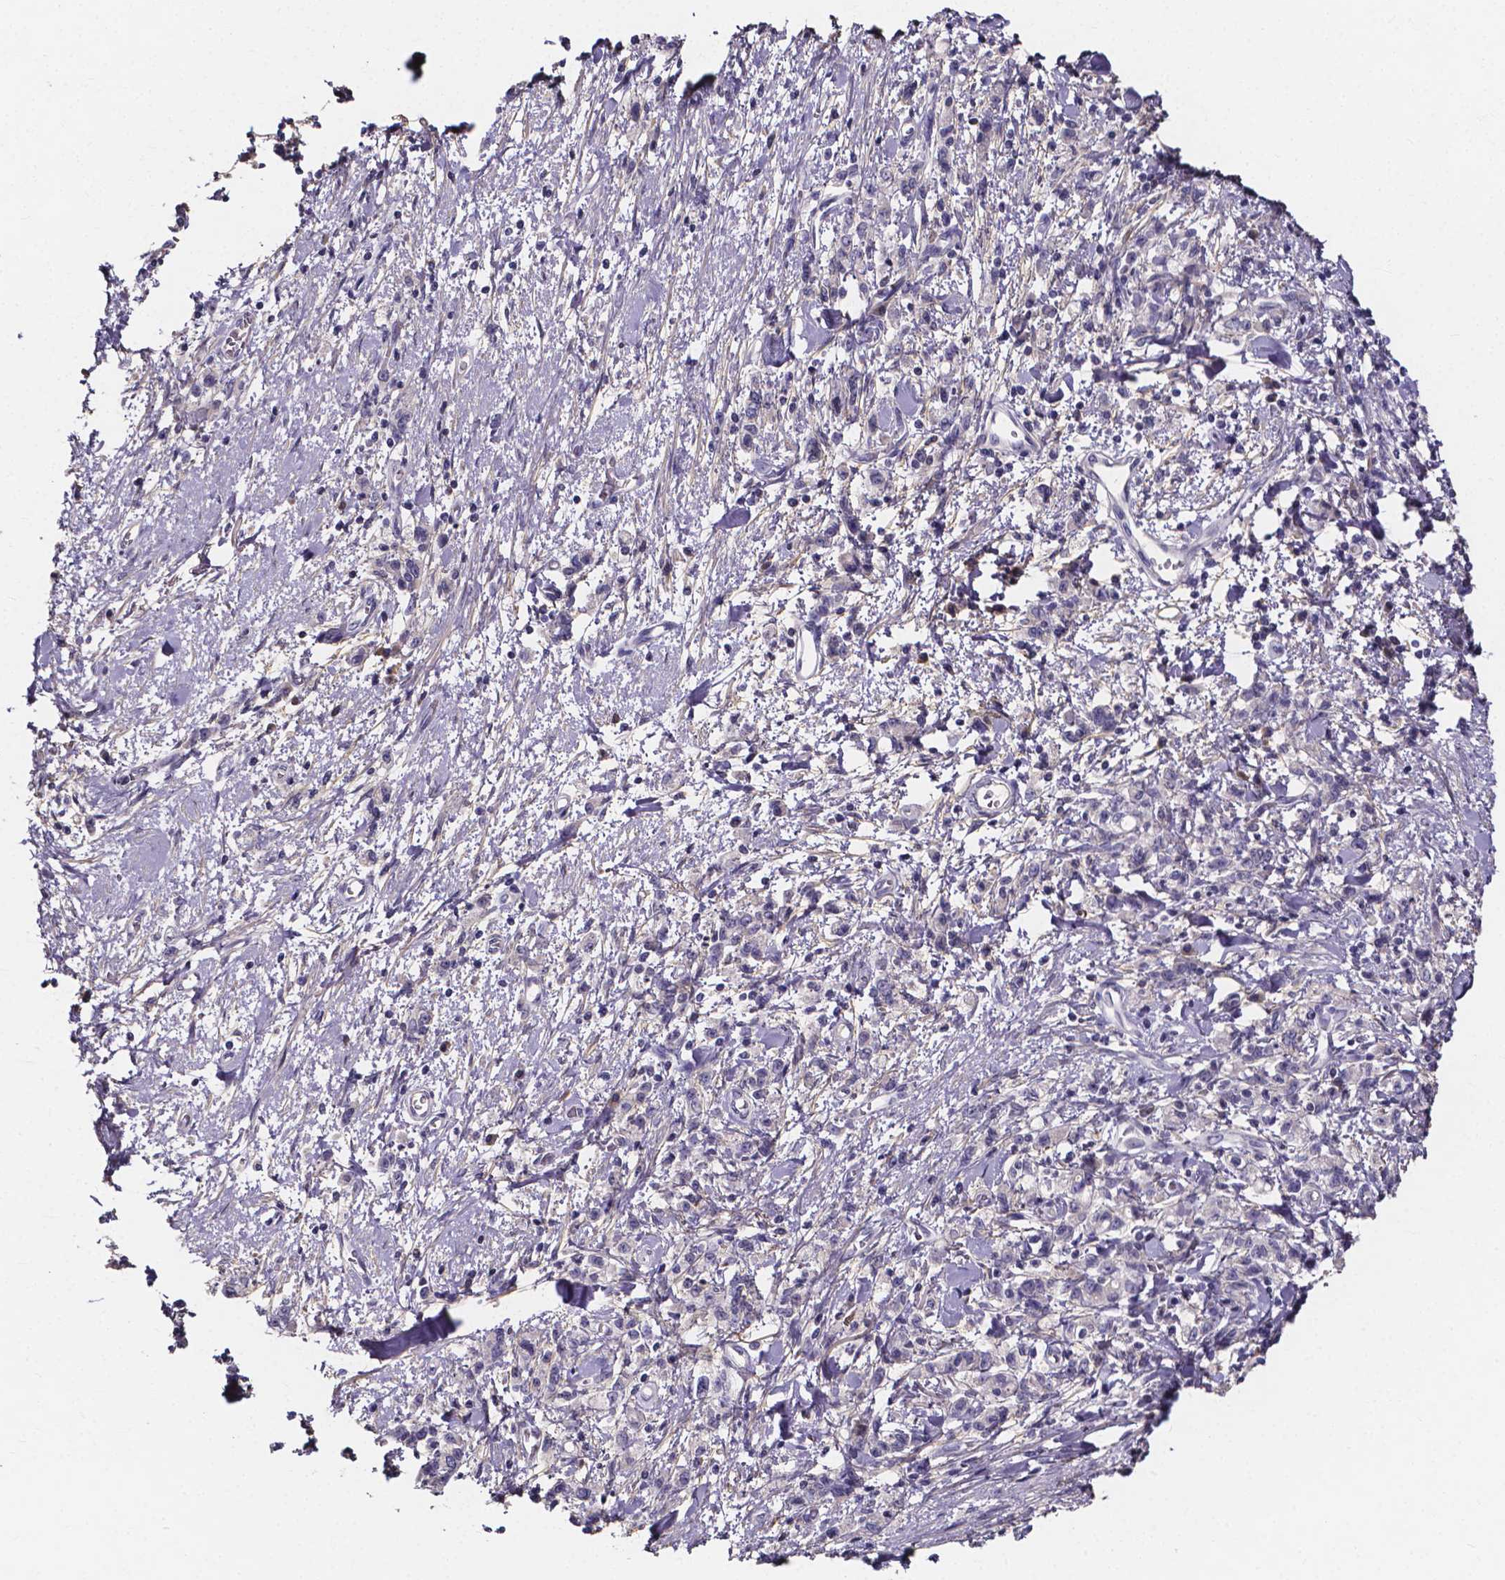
{"staining": {"intensity": "negative", "quantity": "none", "location": "none"}, "tissue": "stomach cancer", "cell_type": "Tumor cells", "image_type": "cancer", "snomed": [{"axis": "morphology", "description": "Adenocarcinoma, NOS"}, {"axis": "topography", "description": "Stomach"}], "caption": "An immunohistochemistry image of adenocarcinoma (stomach) is shown. There is no staining in tumor cells of adenocarcinoma (stomach). (Brightfield microscopy of DAB immunohistochemistry at high magnification).", "gene": "SPOCD1", "patient": {"sex": "male", "age": 77}}